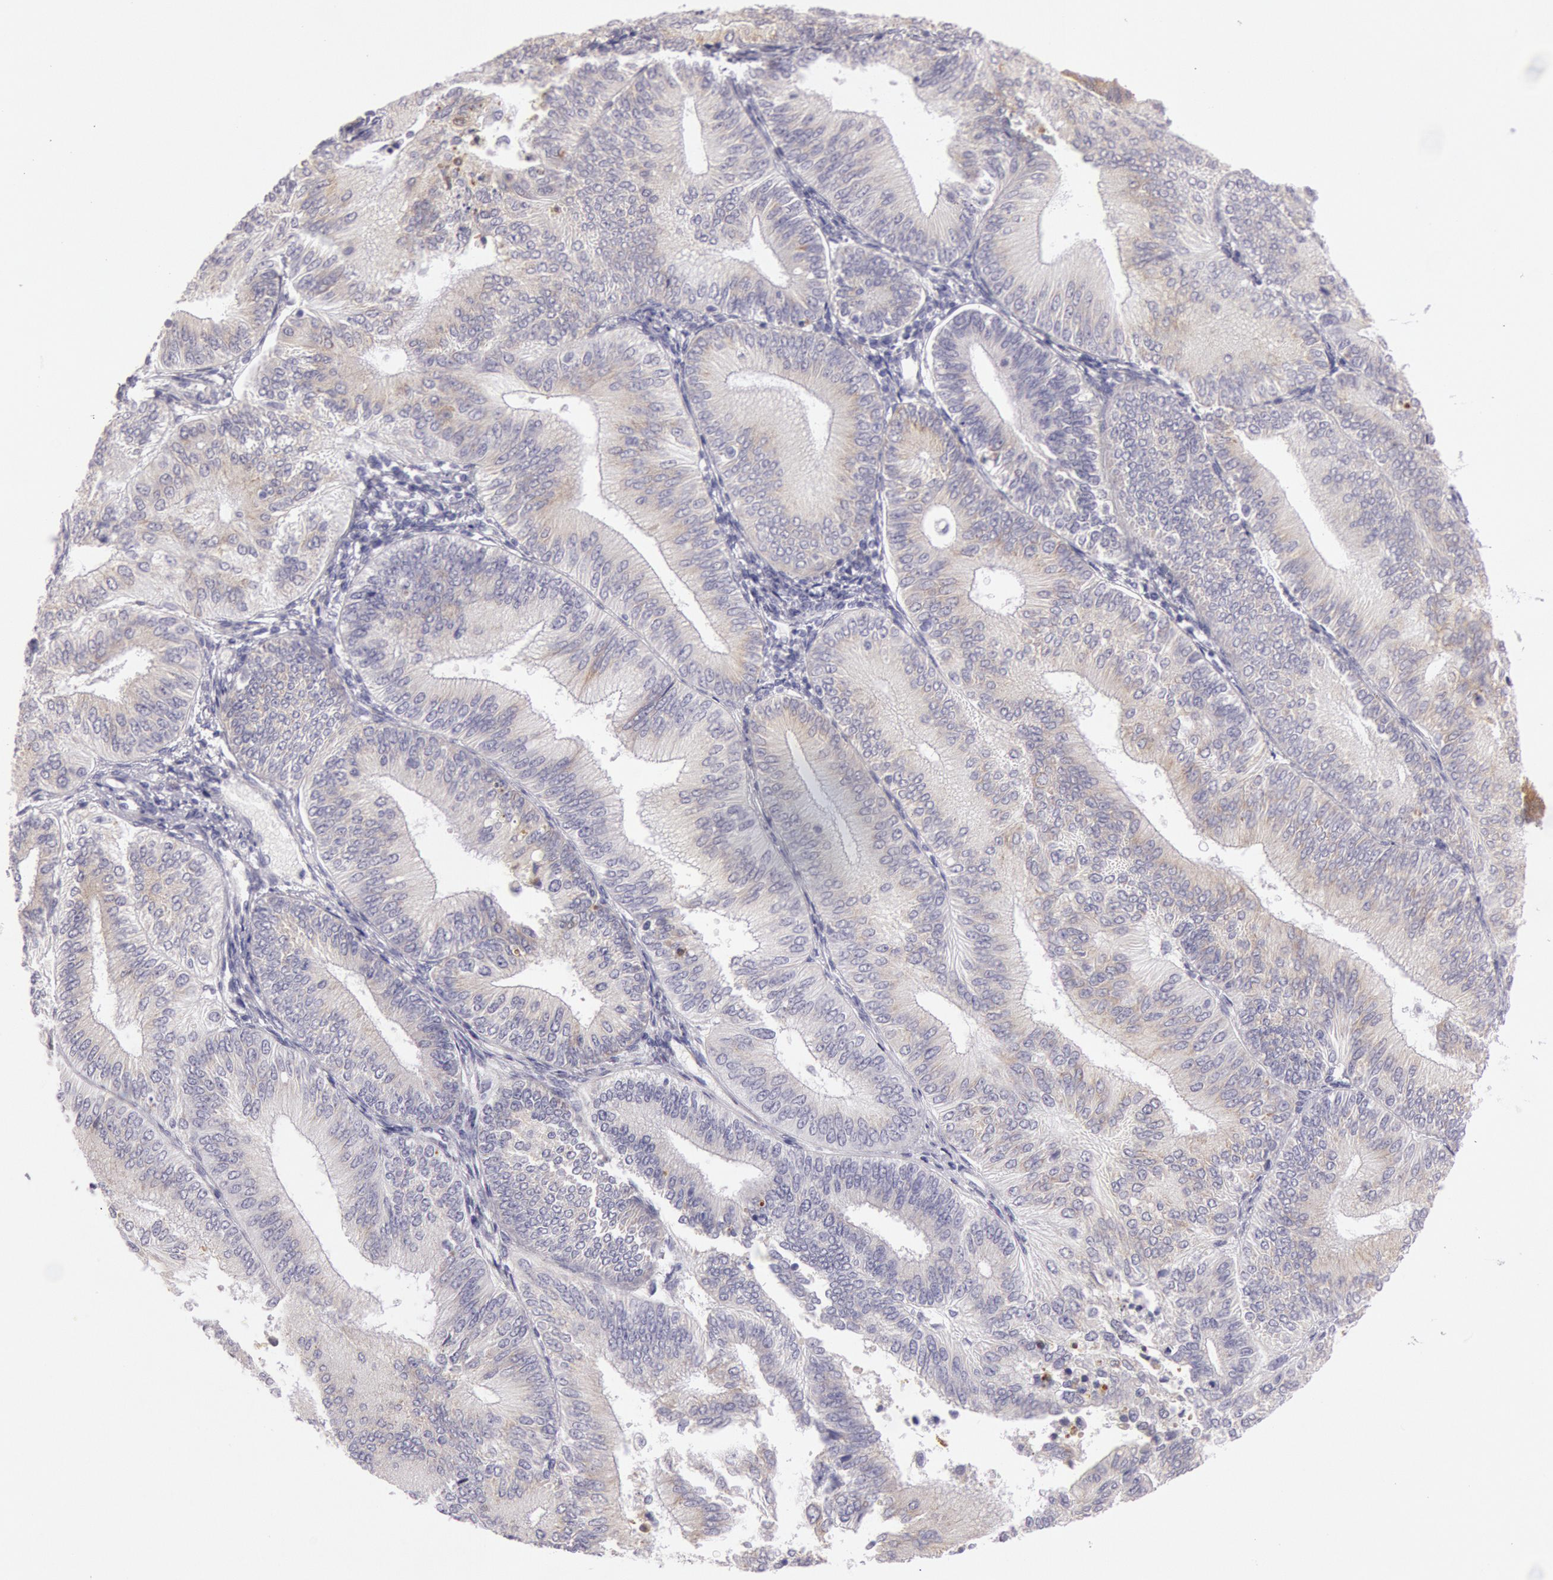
{"staining": {"intensity": "moderate", "quantity": "25%-75%", "location": "cytoplasmic/membranous"}, "tissue": "endometrial cancer", "cell_type": "Tumor cells", "image_type": "cancer", "snomed": [{"axis": "morphology", "description": "Adenocarcinoma, NOS"}, {"axis": "topography", "description": "Endometrium"}], "caption": "Endometrial adenocarcinoma tissue demonstrates moderate cytoplasmic/membranous staining in about 25%-75% of tumor cells", "gene": "CIDEB", "patient": {"sex": "female", "age": 55}}